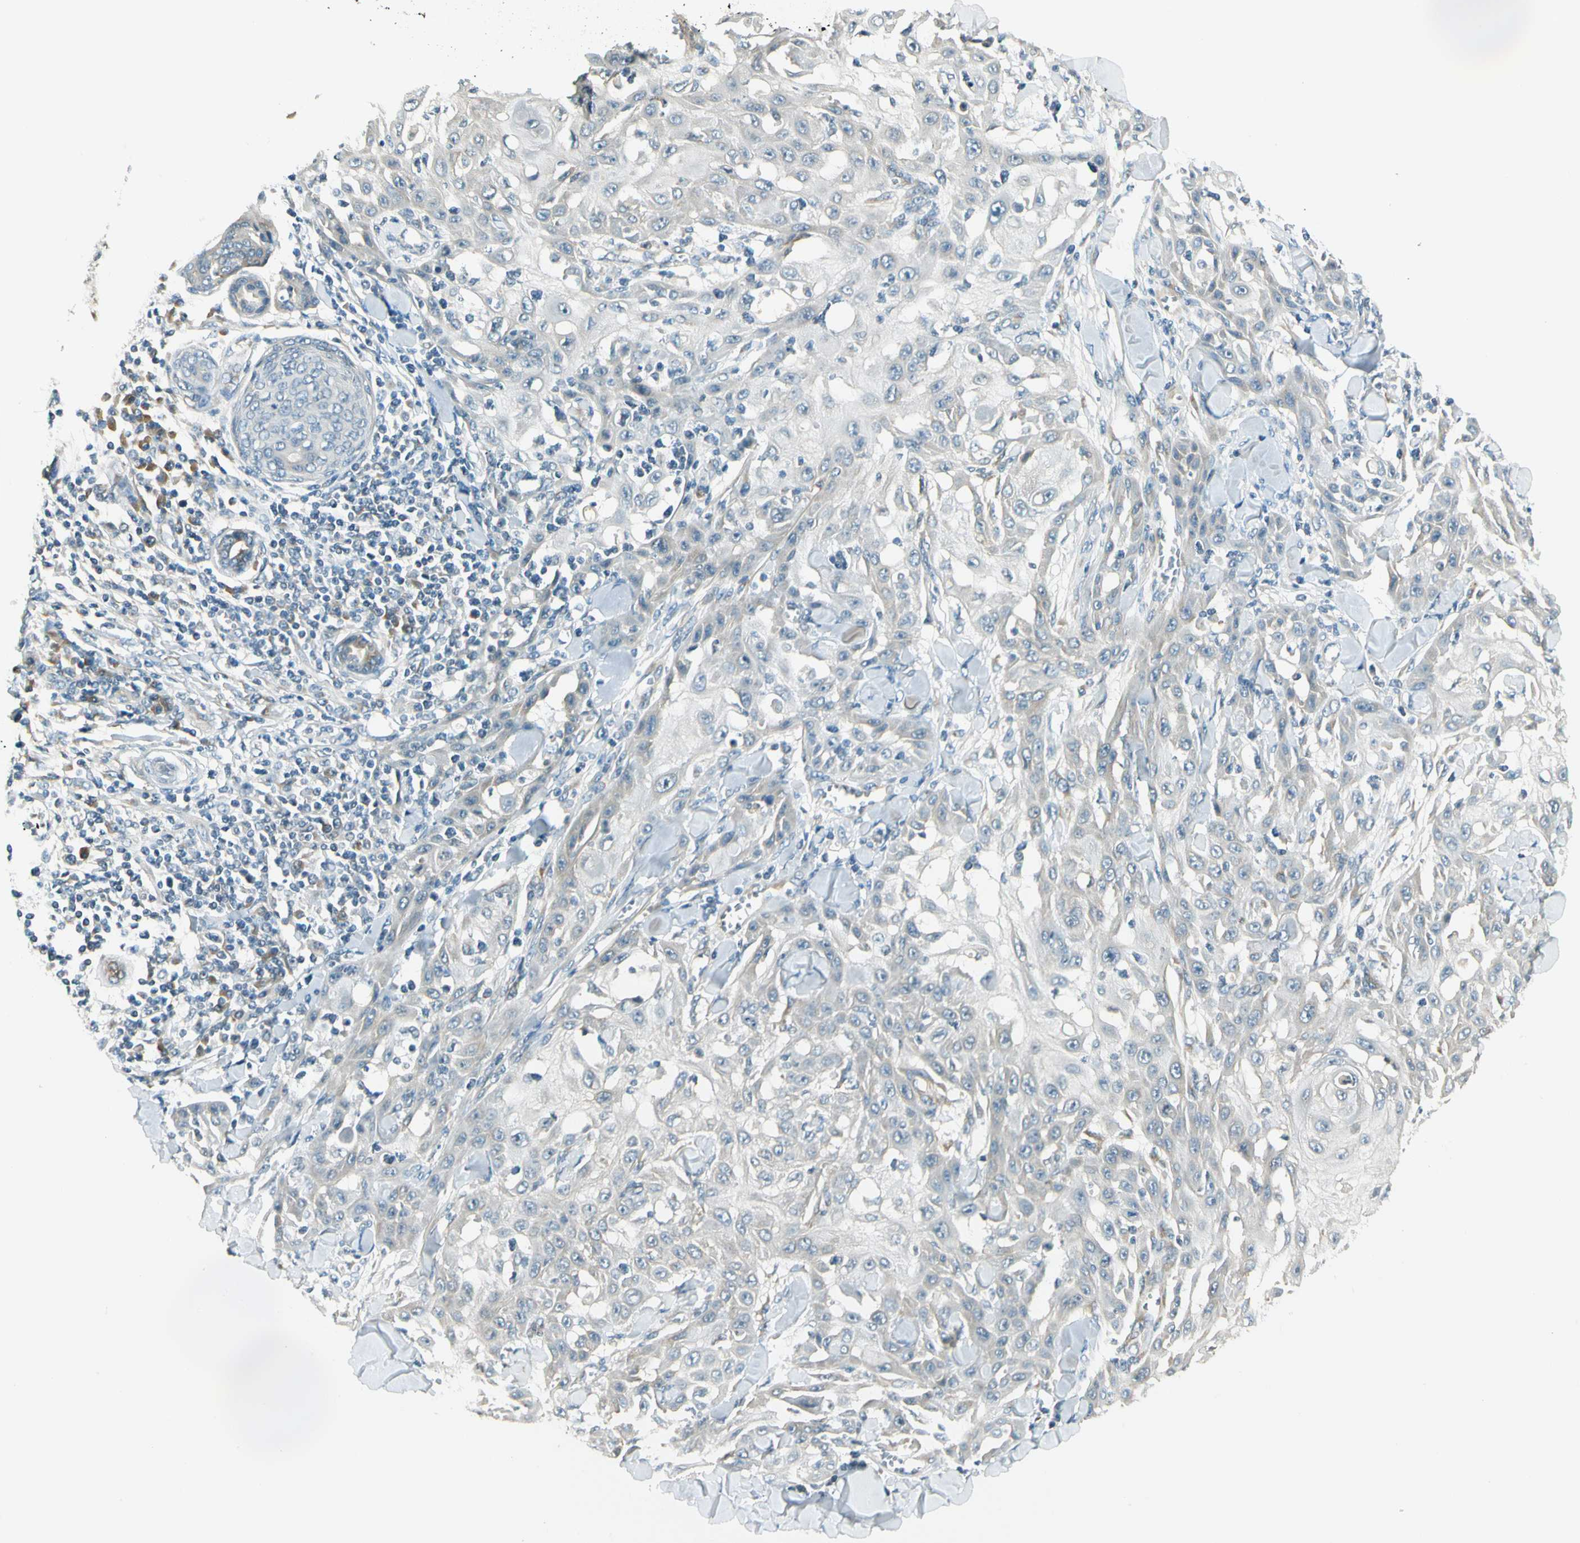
{"staining": {"intensity": "weak", "quantity": "<25%", "location": "cytoplasmic/membranous"}, "tissue": "skin cancer", "cell_type": "Tumor cells", "image_type": "cancer", "snomed": [{"axis": "morphology", "description": "Squamous cell carcinoma, NOS"}, {"axis": "topography", "description": "Skin"}], "caption": "IHC micrograph of neoplastic tissue: skin cancer (squamous cell carcinoma) stained with DAB (3,3'-diaminobenzidine) demonstrates no significant protein staining in tumor cells.", "gene": "BNIP1", "patient": {"sex": "male", "age": 24}}